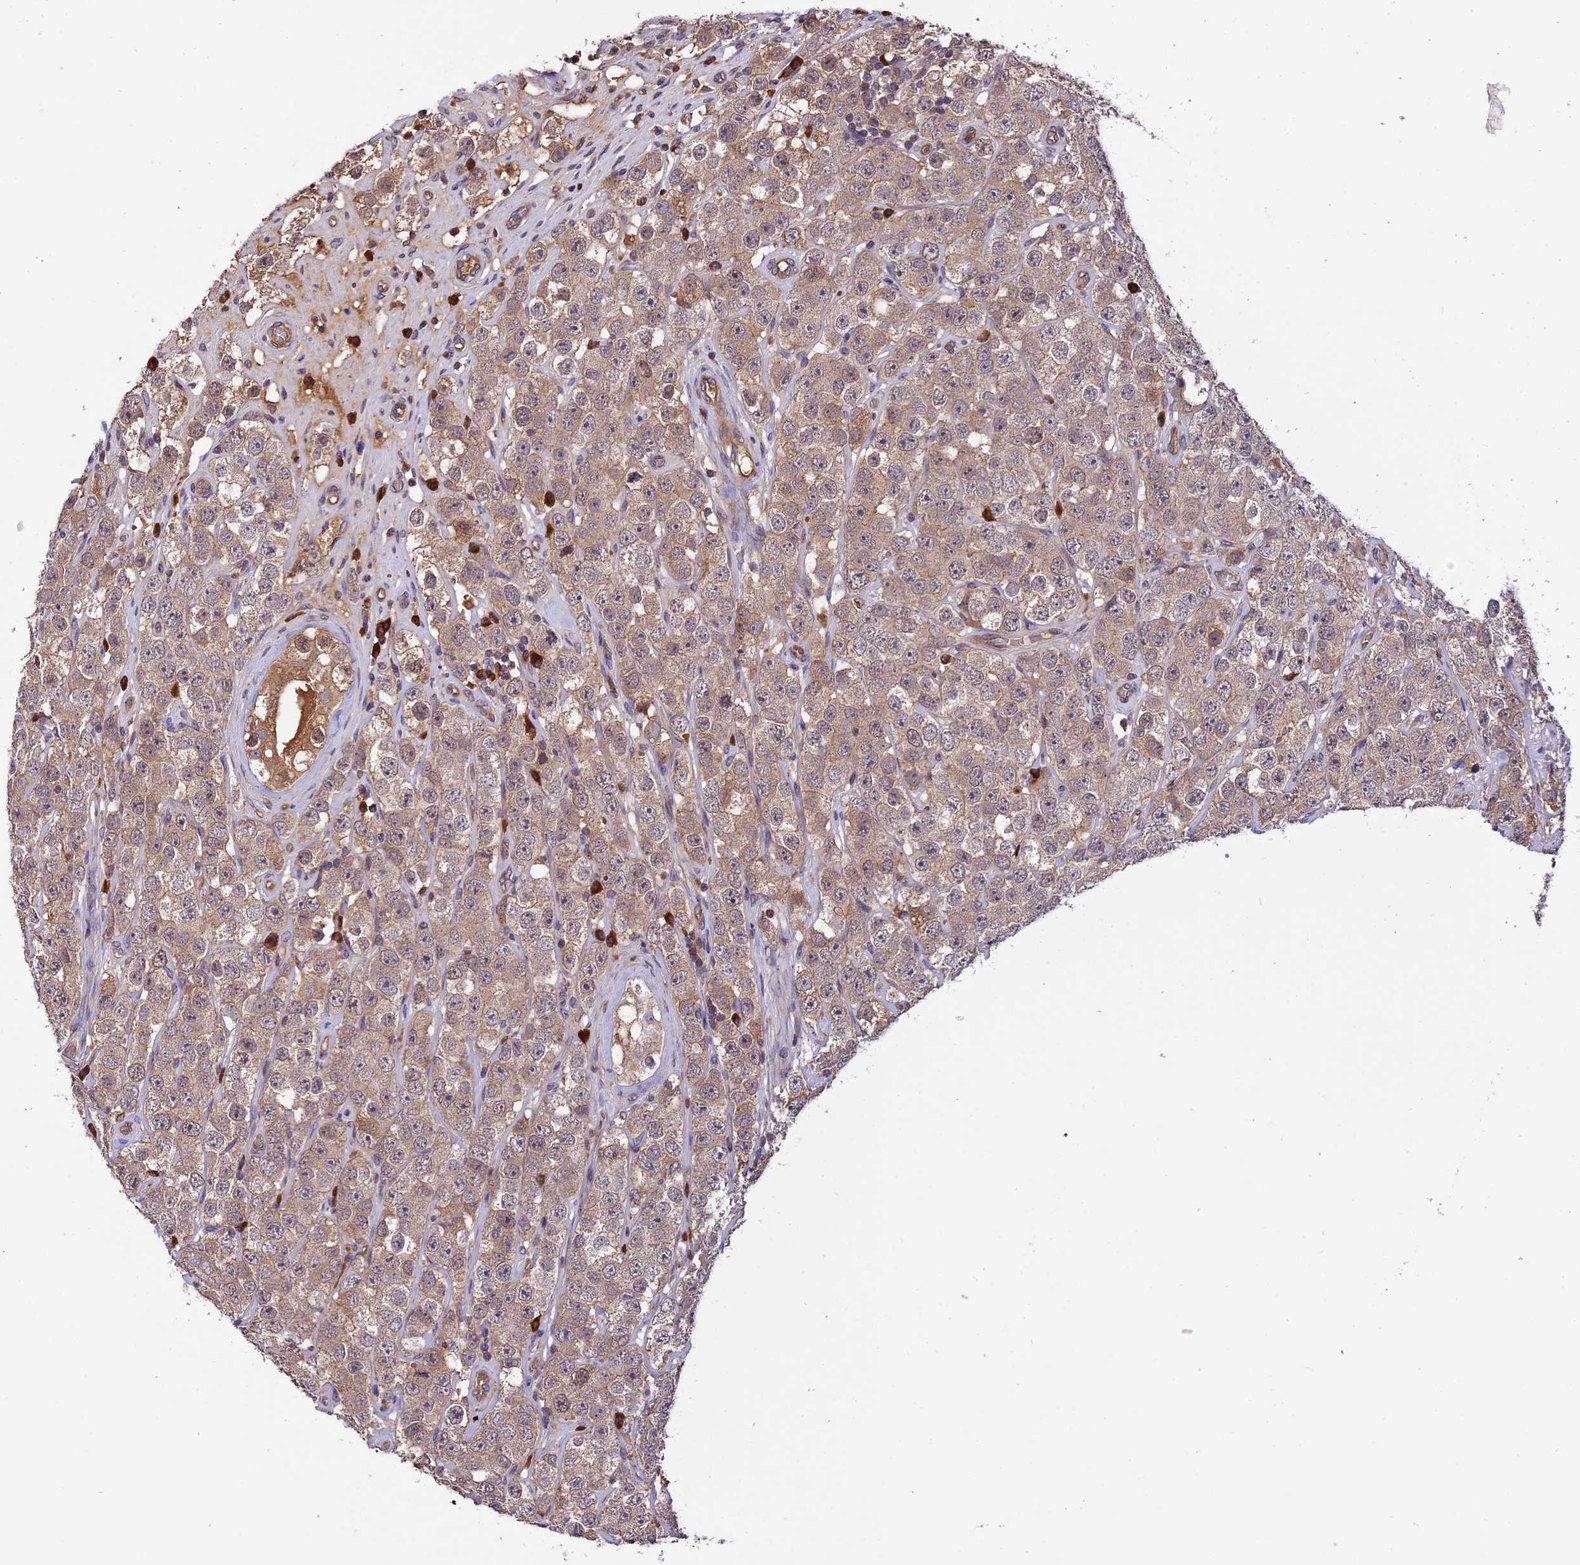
{"staining": {"intensity": "weak", "quantity": "25%-75%", "location": "cytoplasmic/membranous"}, "tissue": "testis cancer", "cell_type": "Tumor cells", "image_type": "cancer", "snomed": [{"axis": "morphology", "description": "Seminoma, NOS"}, {"axis": "topography", "description": "Testis"}], "caption": "Immunohistochemistry (IHC) of human testis cancer displays low levels of weak cytoplasmic/membranous expression in approximately 25%-75% of tumor cells. (Stains: DAB in brown, nuclei in blue, Microscopy: brightfield microscopy at high magnification).", "gene": "SETD6", "patient": {"sex": "male", "age": 28}}